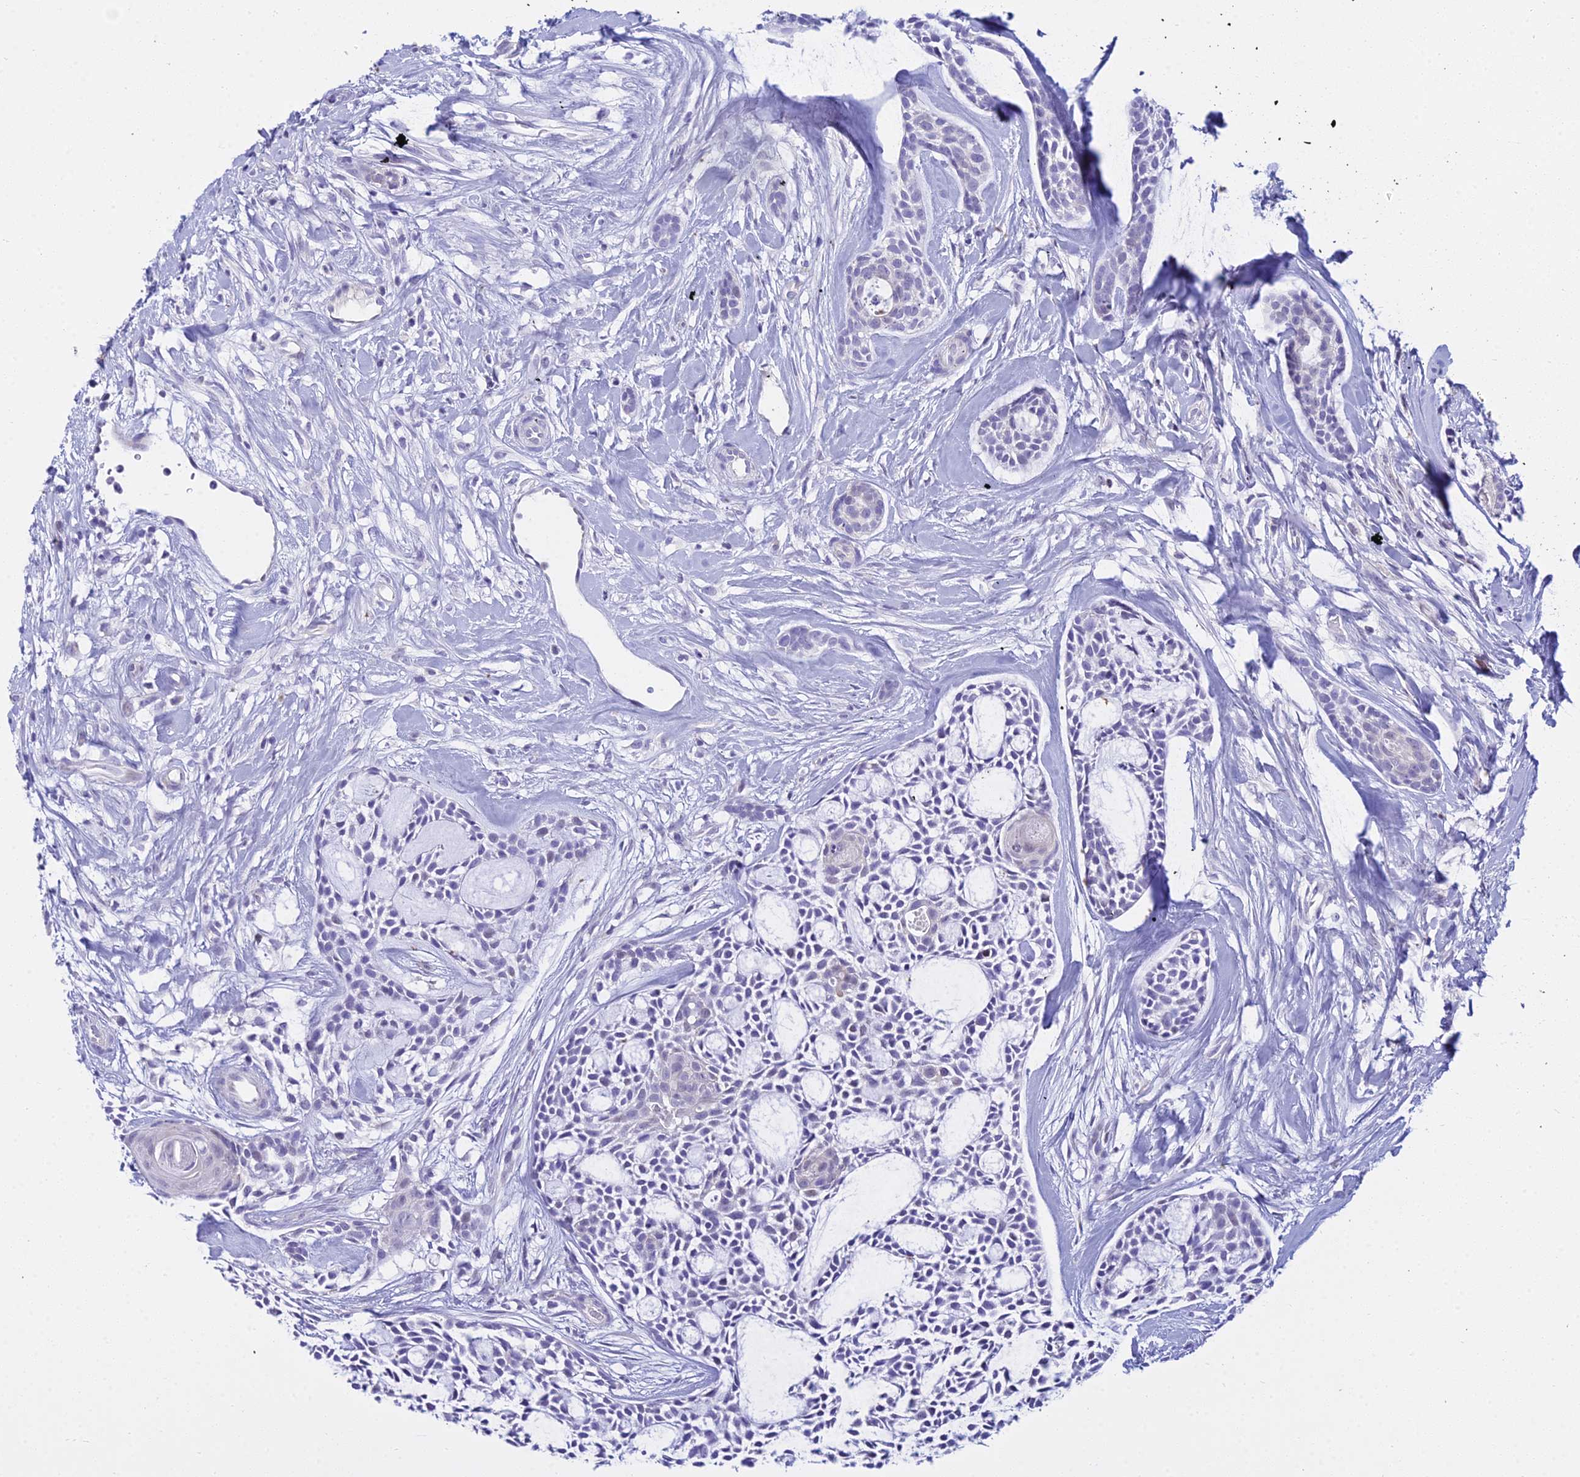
{"staining": {"intensity": "negative", "quantity": "none", "location": "none"}, "tissue": "head and neck cancer", "cell_type": "Tumor cells", "image_type": "cancer", "snomed": [{"axis": "morphology", "description": "Adenocarcinoma, NOS"}, {"axis": "topography", "description": "Subcutis"}, {"axis": "topography", "description": "Head-Neck"}], "caption": "Tumor cells are negative for protein expression in human head and neck adenocarcinoma.", "gene": "ZMIZ1", "patient": {"sex": "female", "age": 73}}